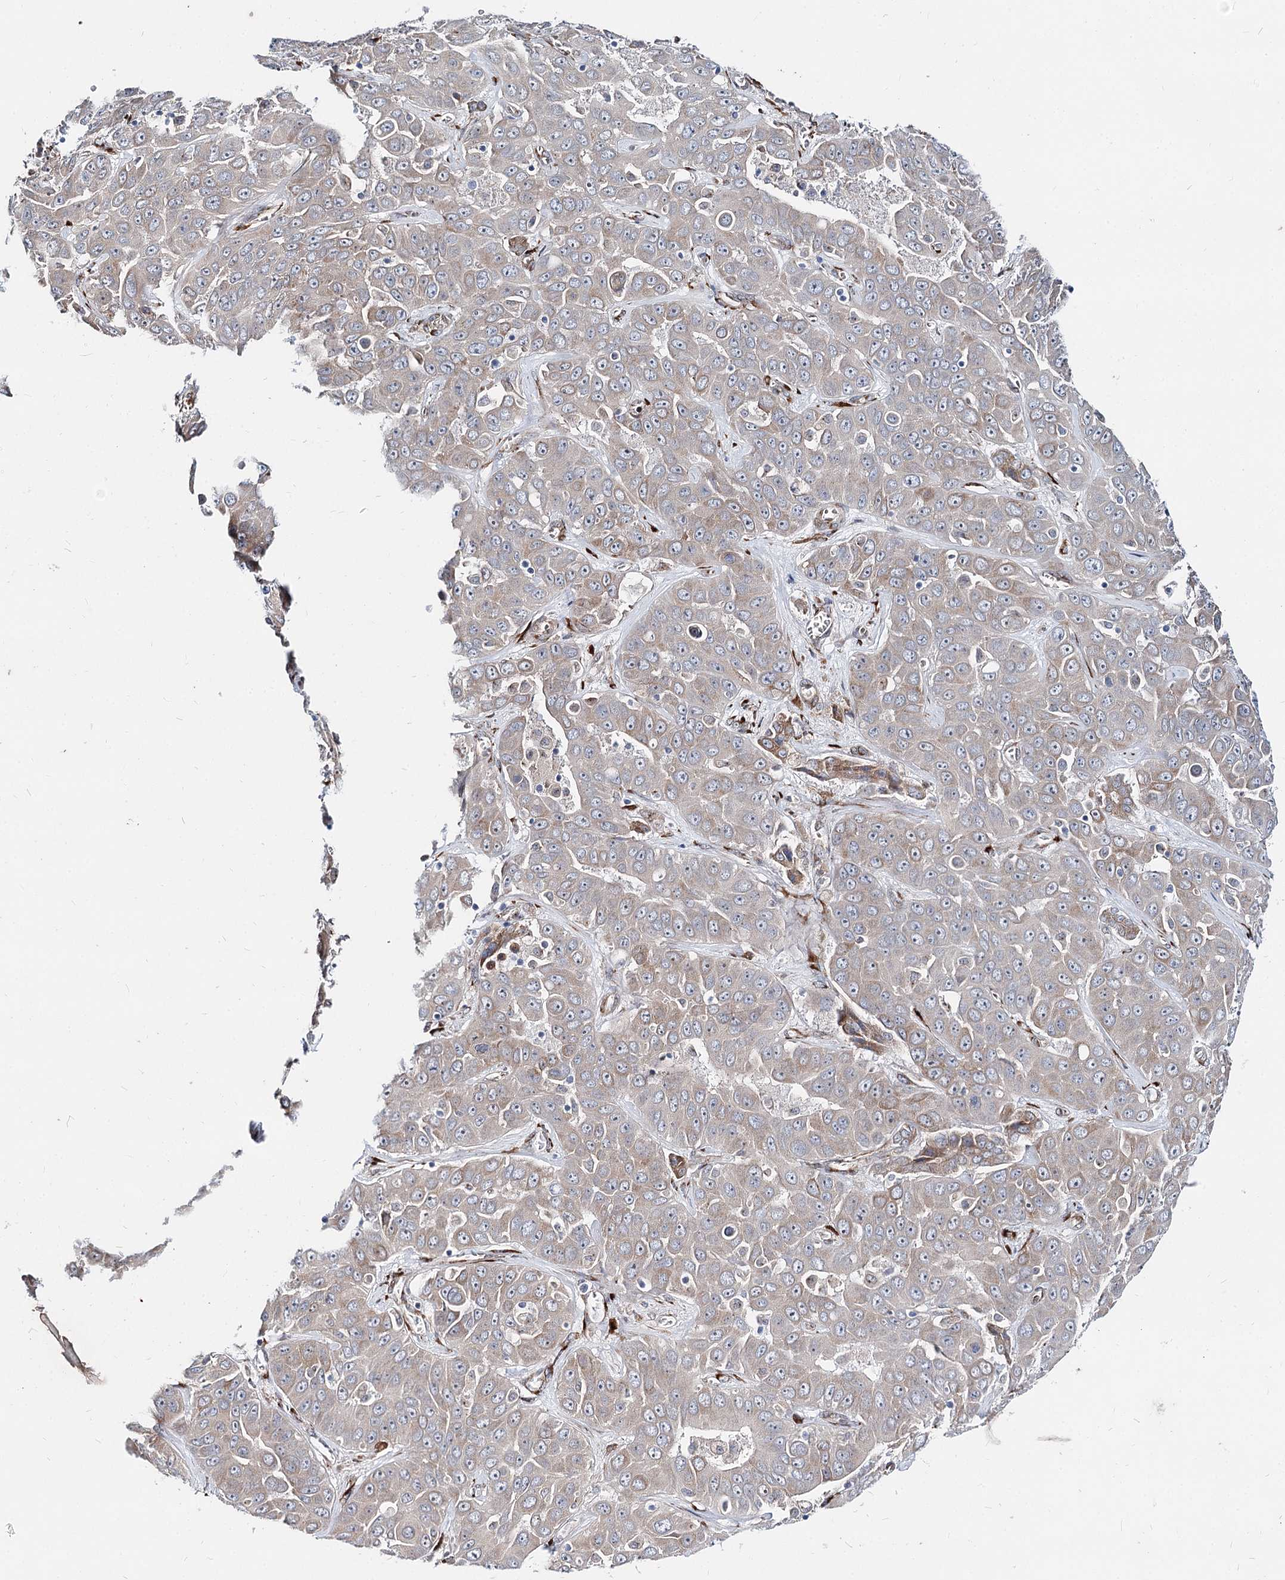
{"staining": {"intensity": "weak", "quantity": "<25%", "location": "cytoplasmic/membranous"}, "tissue": "liver cancer", "cell_type": "Tumor cells", "image_type": "cancer", "snomed": [{"axis": "morphology", "description": "Cholangiocarcinoma"}, {"axis": "topography", "description": "Liver"}], "caption": "Tumor cells show no significant positivity in cholangiocarcinoma (liver).", "gene": "SPART", "patient": {"sex": "female", "age": 52}}